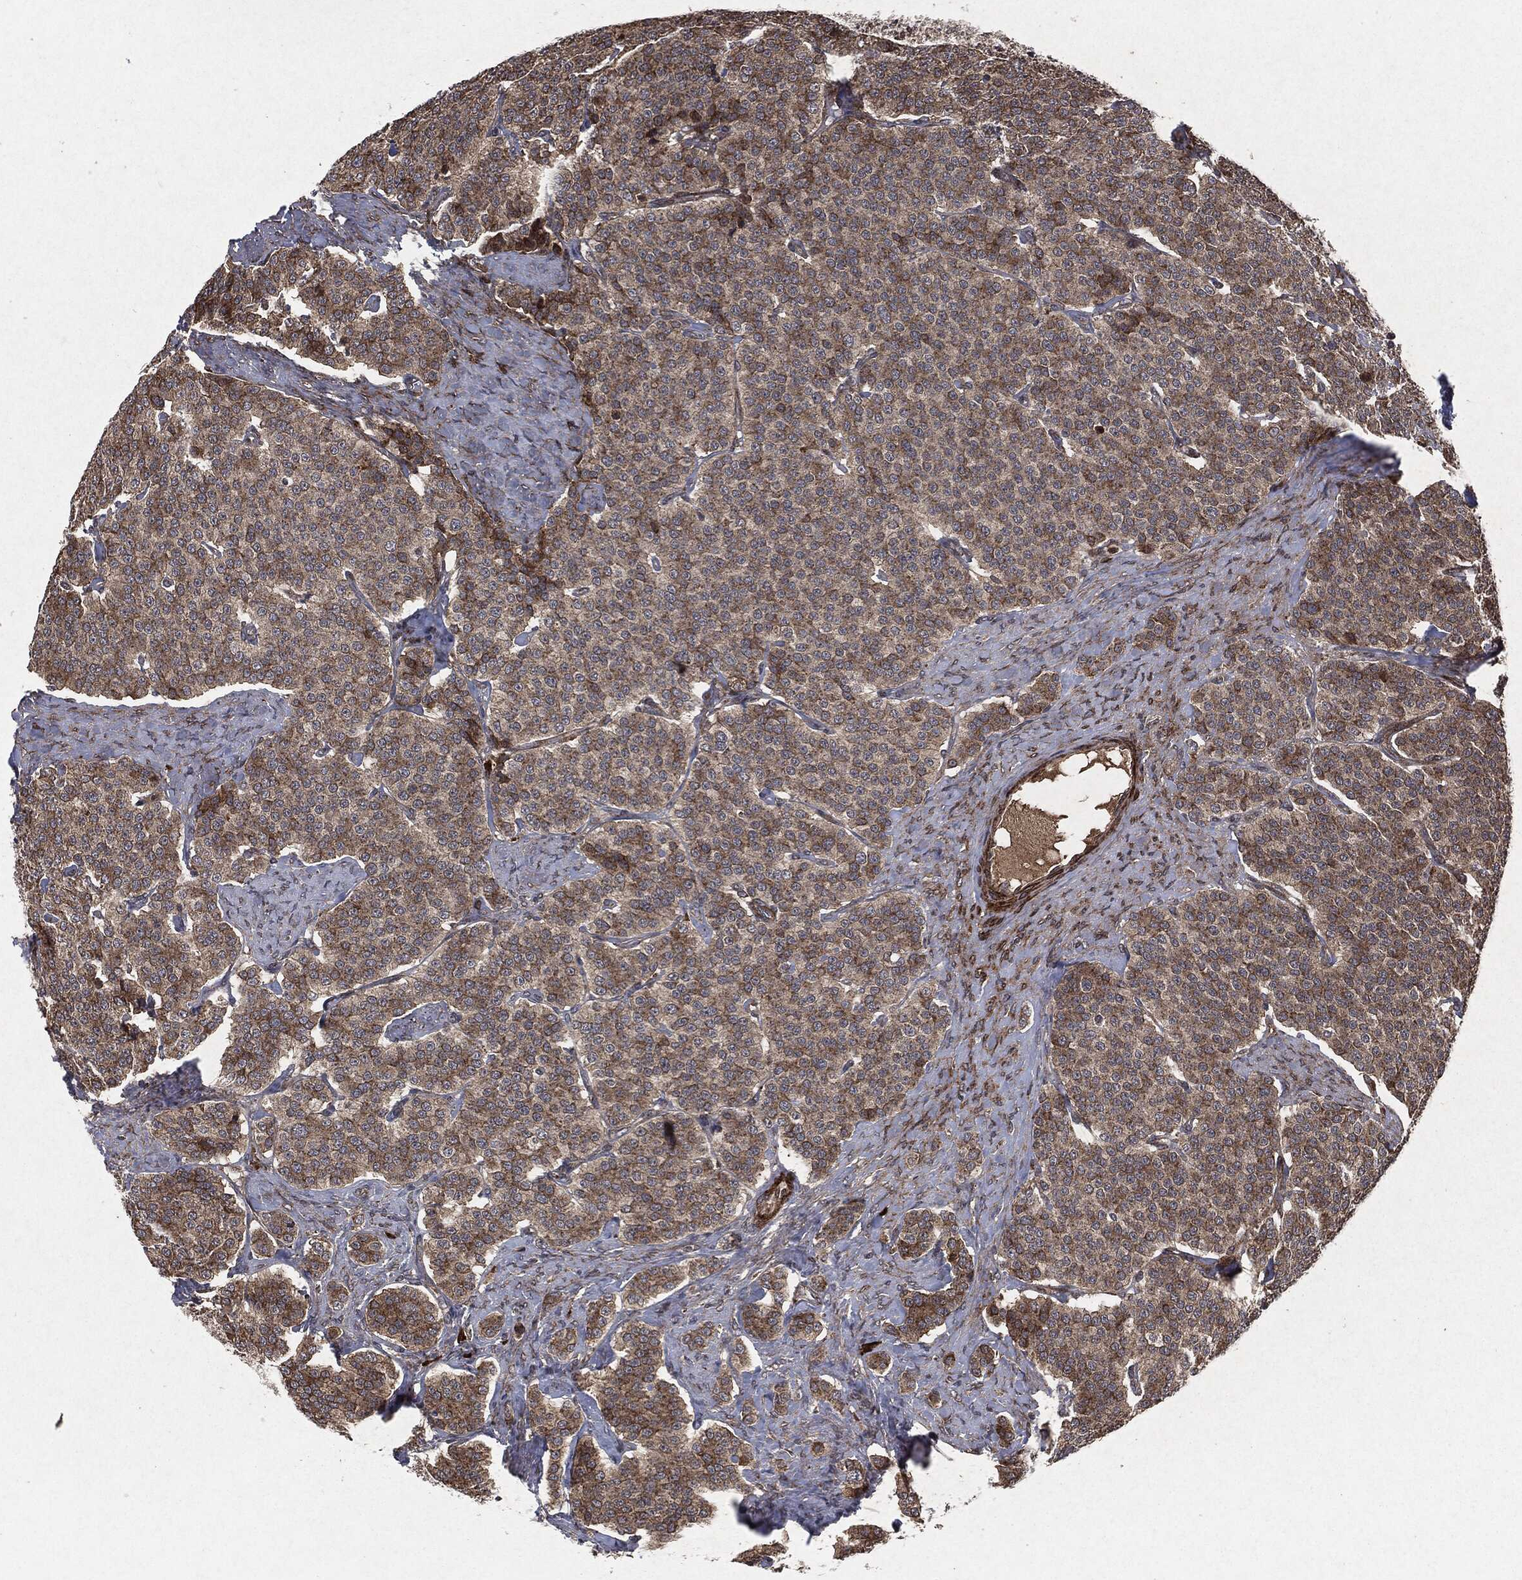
{"staining": {"intensity": "moderate", "quantity": "25%-75%", "location": "cytoplasmic/membranous"}, "tissue": "carcinoid", "cell_type": "Tumor cells", "image_type": "cancer", "snomed": [{"axis": "morphology", "description": "Carcinoid, malignant, NOS"}, {"axis": "topography", "description": "Small intestine"}], "caption": "Immunohistochemical staining of carcinoid (malignant) exhibits medium levels of moderate cytoplasmic/membranous staining in approximately 25%-75% of tumor cells.", "gene": "RAF1", "patient": {"sex": "female", "age": 58}}